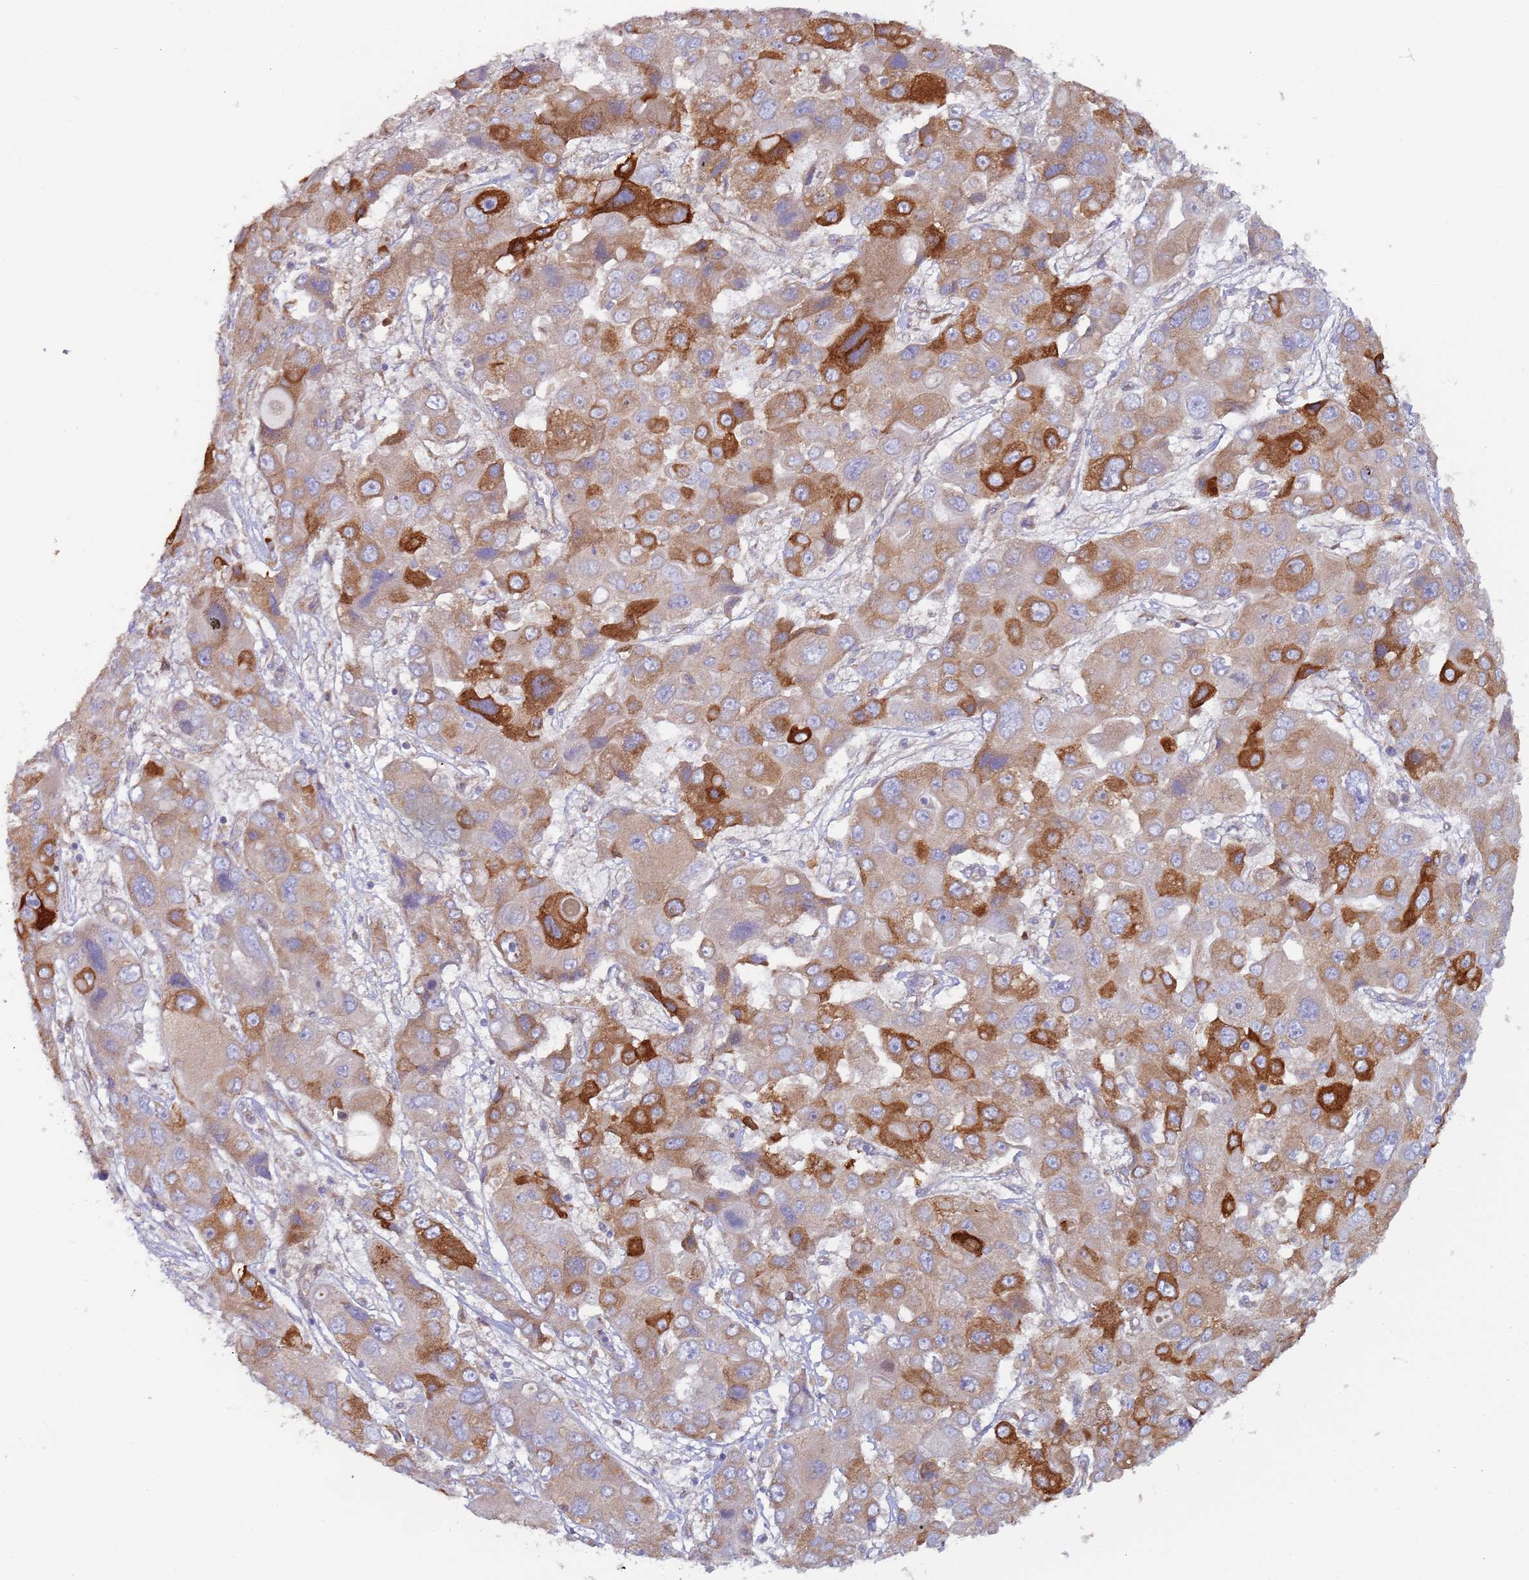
{"staining": {"intensity": "strong", "quantity": "<25%", "location": "cytoplasmic/membranous"}, "tissue": "liver cancer", "cell_type": "Tumor cells", "image_type": "cancer", "snomed": [{"axis": "morphology", "description": "Cholangiocarcinoma"}, {"axis": "topography", "description": "Liver"}], "caption": "Immunohistochemical staining of liver cholangiocarcinoma demonstrates medium levels of strong cytoplasmic/membranous protein positivity in approximately <25% of tumor cells.", "gene": "ZNF844", "patient": {"sex": "male", "age": 67}}